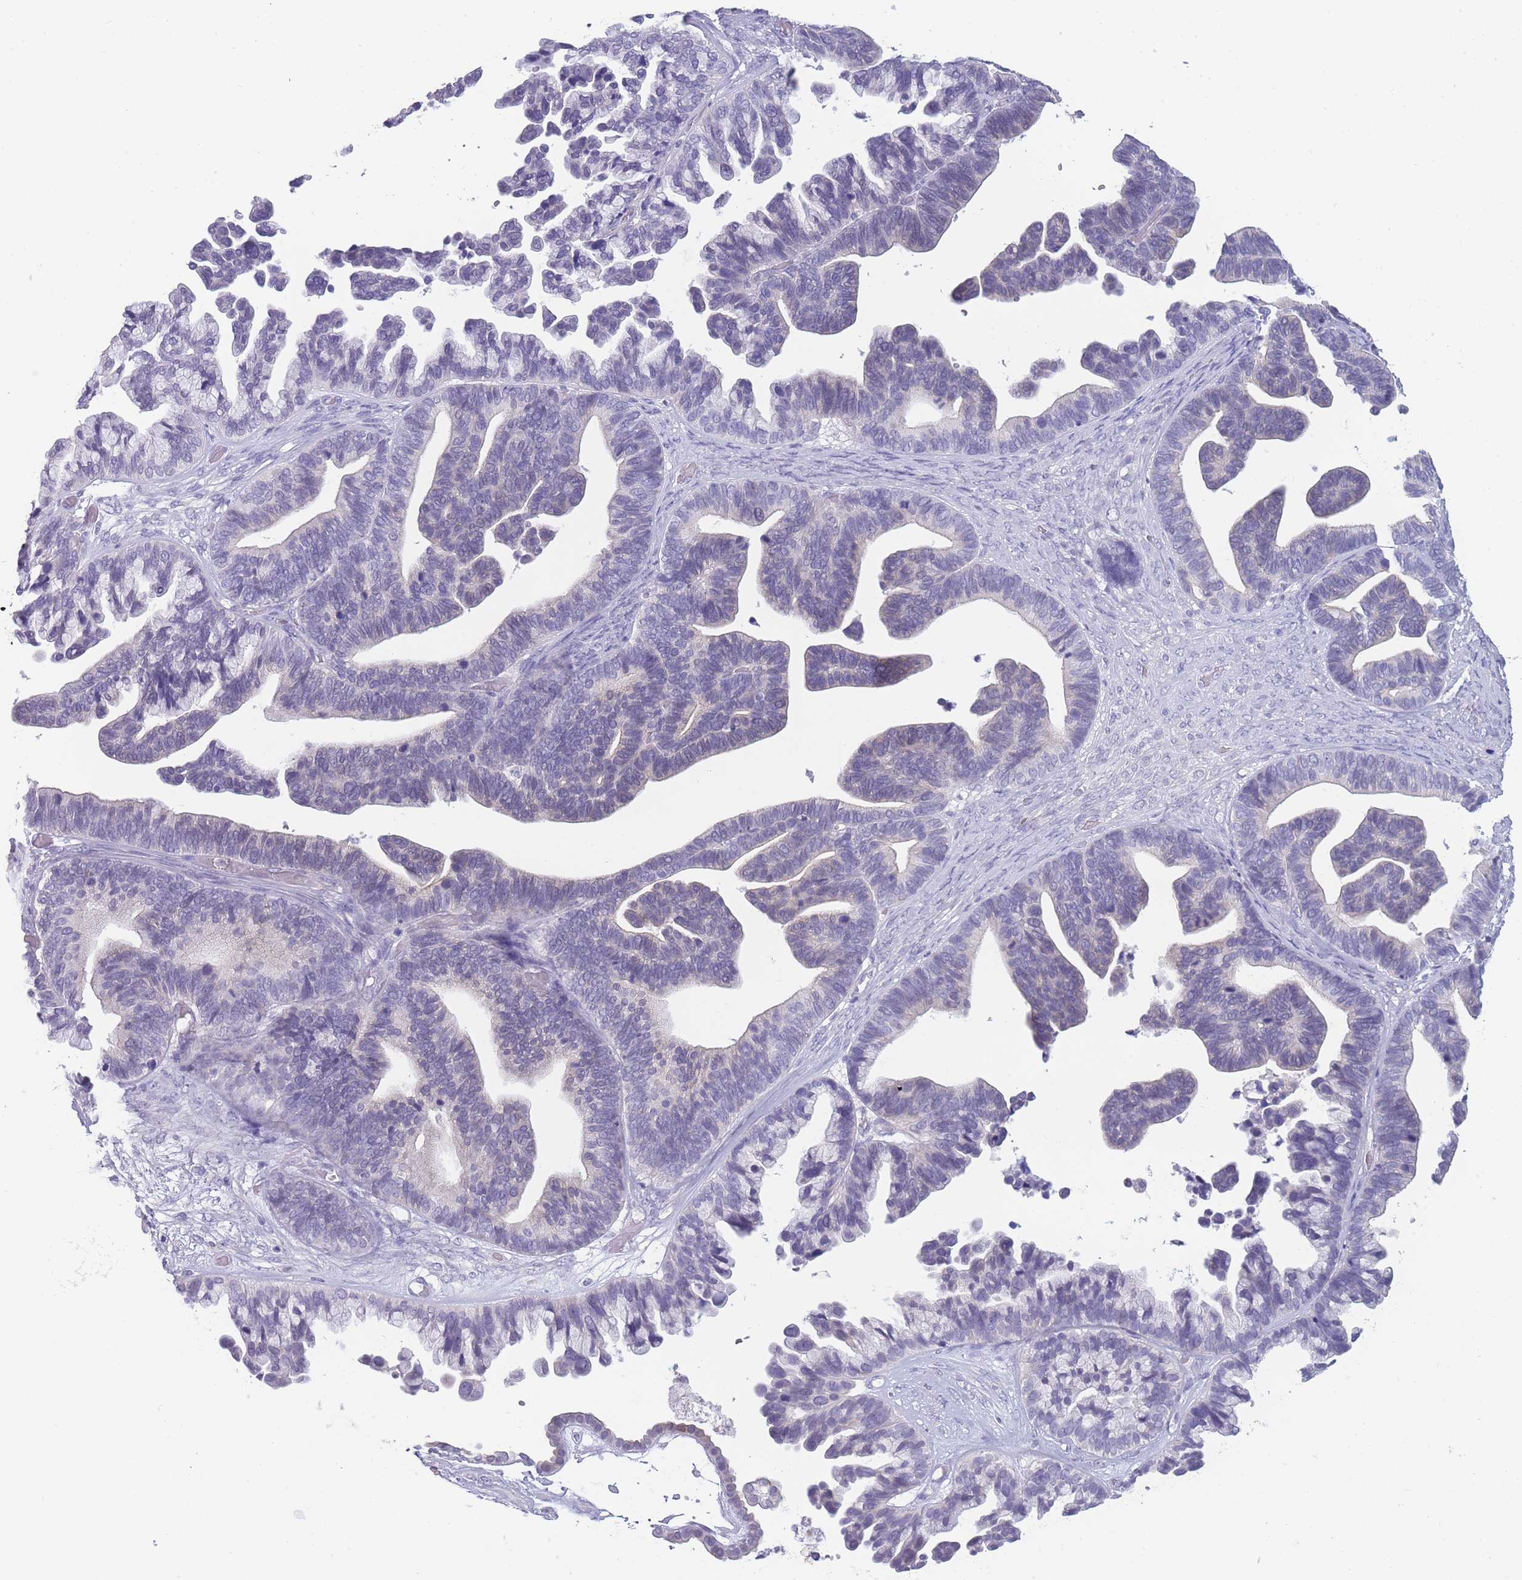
{"staining": {"intensity": "negative", "quantity": "none", "location": "none"}, "tissue": "ovarian cancer", "cell_type": "Tumor cells", "image_type": "cancer", "snomed": [{"axis": "morphology", "description": "Cystadenocarcinoma, serous, NOS"}, {"axis": "topography", "description": "Ovary"}], "caption": "Immunohistochemistry (IHC) of ovarian cancer displays no positivity in tumor cells.", "gene": "DCANP1", "patient": {"sex": "female", "age": 56}}